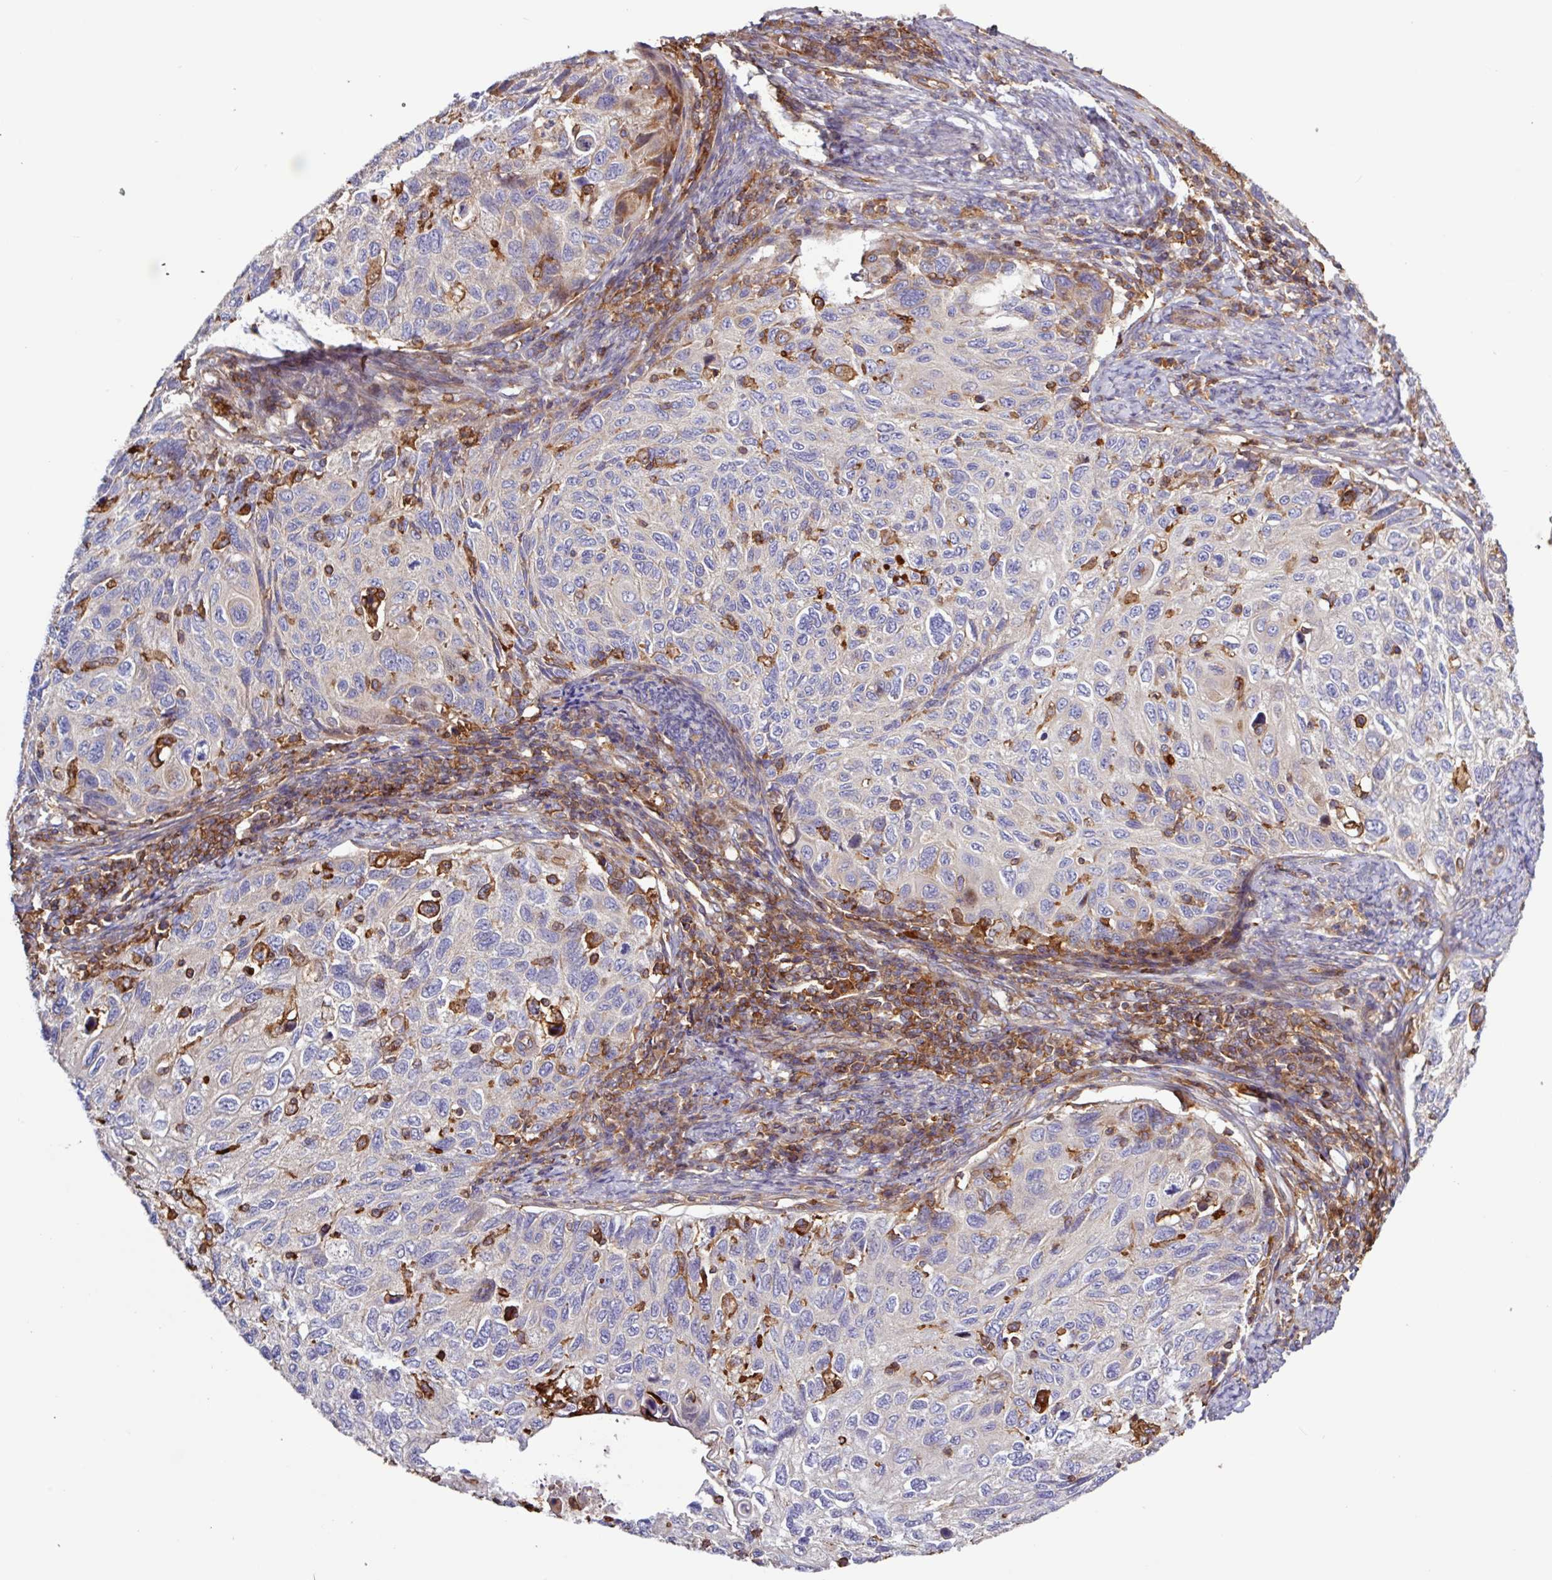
{"staining": {"intensity": "negative", "quantity": "none", "location": "none"}, "tissue": "cervical cancer", "cell_type": "Tumor cells", "image_type": "cancer", "snomed": [{"axis": "morphology", "description": "Squamous cell carcinoma, NOS"}, {"axis": "topography", "description": "Cervix"}], "caption": "Immunohistochemistry of human cervical squamous cell carcinoma shows no staining in tumor cells.", "gene": "ACTR3", "patient": {"sex": "female", "age": 70}}